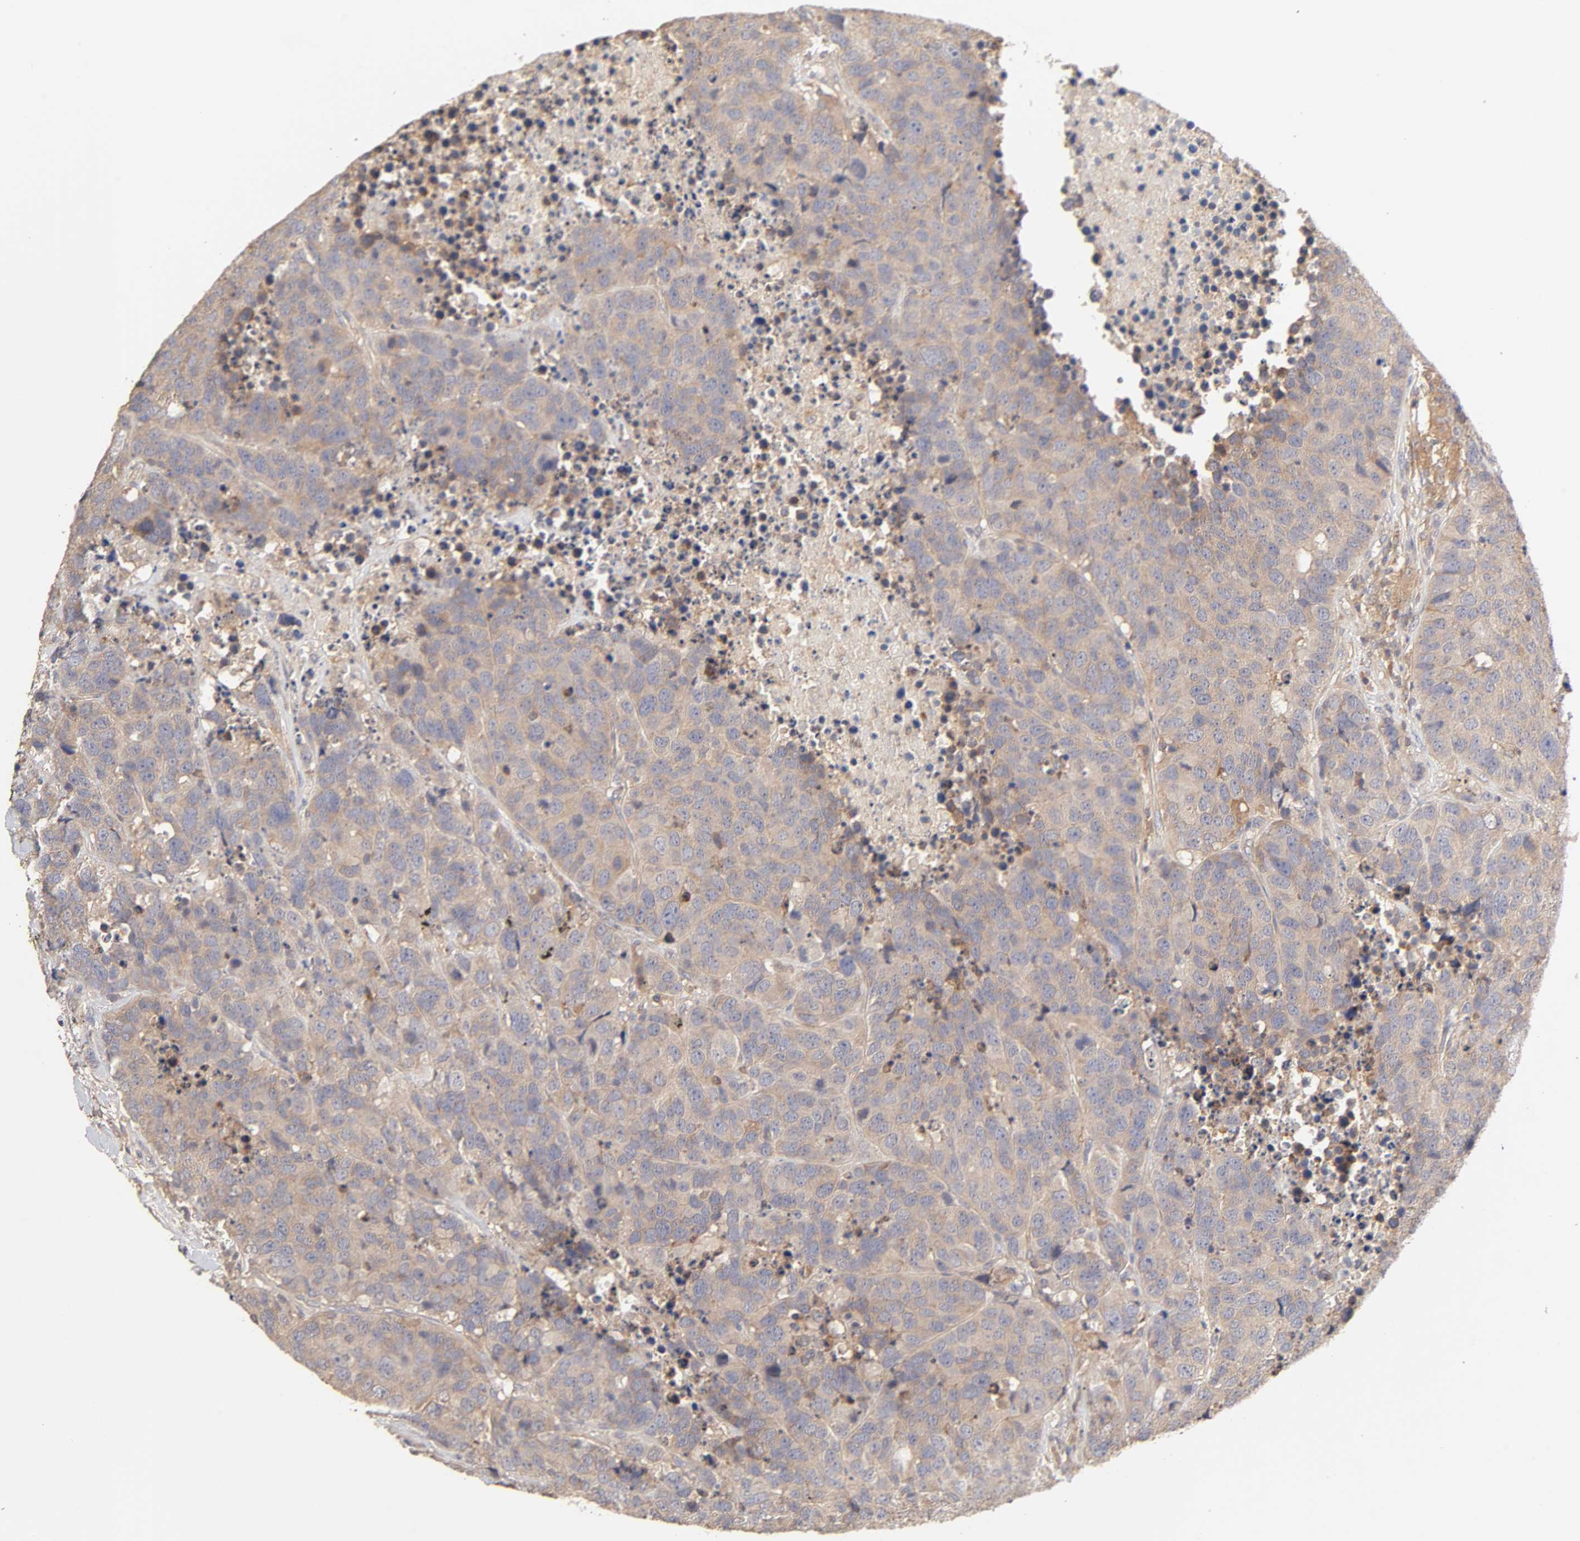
{"staining": {"intensity": "weak", "quantity": ">75%", "location": "cytoplasmic/membranous"}, "tissue": "carcinoid", "cell_type": "Tumor cells", "image_type": "cancer", "snomed": [{"axis": "morphology", "description": "Carcinoid, malignant, NOS"}, {"axis": "topography", "description": "Lung"}], "caption": "Immunohistochemistry (IHC) (DAB) staining of malignant carcinoid demonstrates weak cytoplasmic/membranous protein expression in about >75% of tumor cells.", "gene": "AP1G2", "patient": {"sex": "male", "age": 60}}